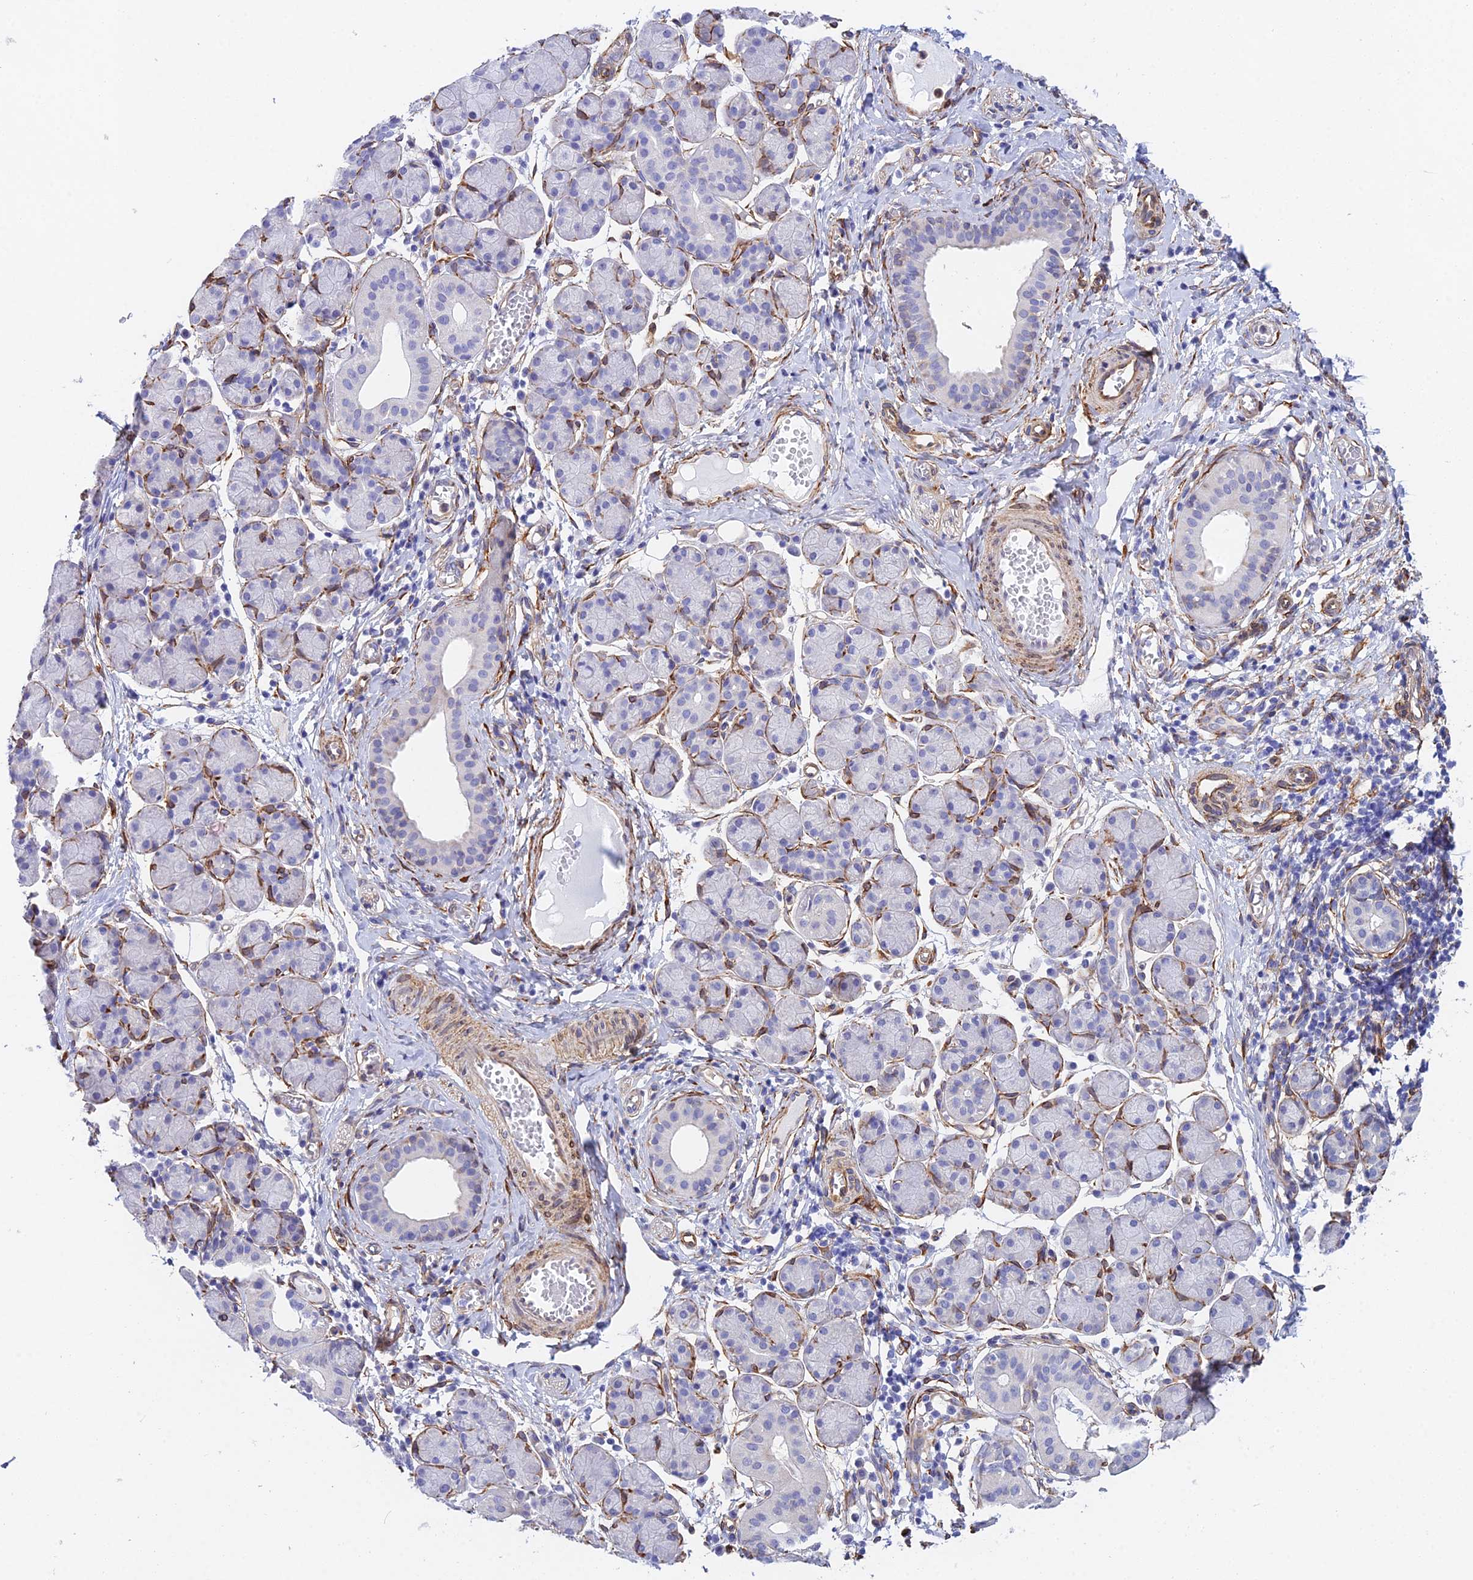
{"staining": {"intensity": "negative", "quantity": "none", "location": "none"}, "tissue": "salivary gland", "cell_type": "Glandular cells", "image_type": "normal", "snomed": [{"axis": "morphology", "description": "Normal tissue, NOS"}, {"axis": "morphology", "description": "Inflammation, NOS"}, {"axis": "topography", "description": "Lymph node"}, {"axis": "topography", "description": "Salivary gland"}], "caption": "Immunohistochemical staining of normal human salivary gland shows no significant positivity in glandular cells. The staining is performed using DAB (3,3'-diaminobenzidine) brown chromogen with nuclei counter-stained in using hematoxylin.", "gene": "MXRA7", "patient": {"sex": "male", "age": 3}}